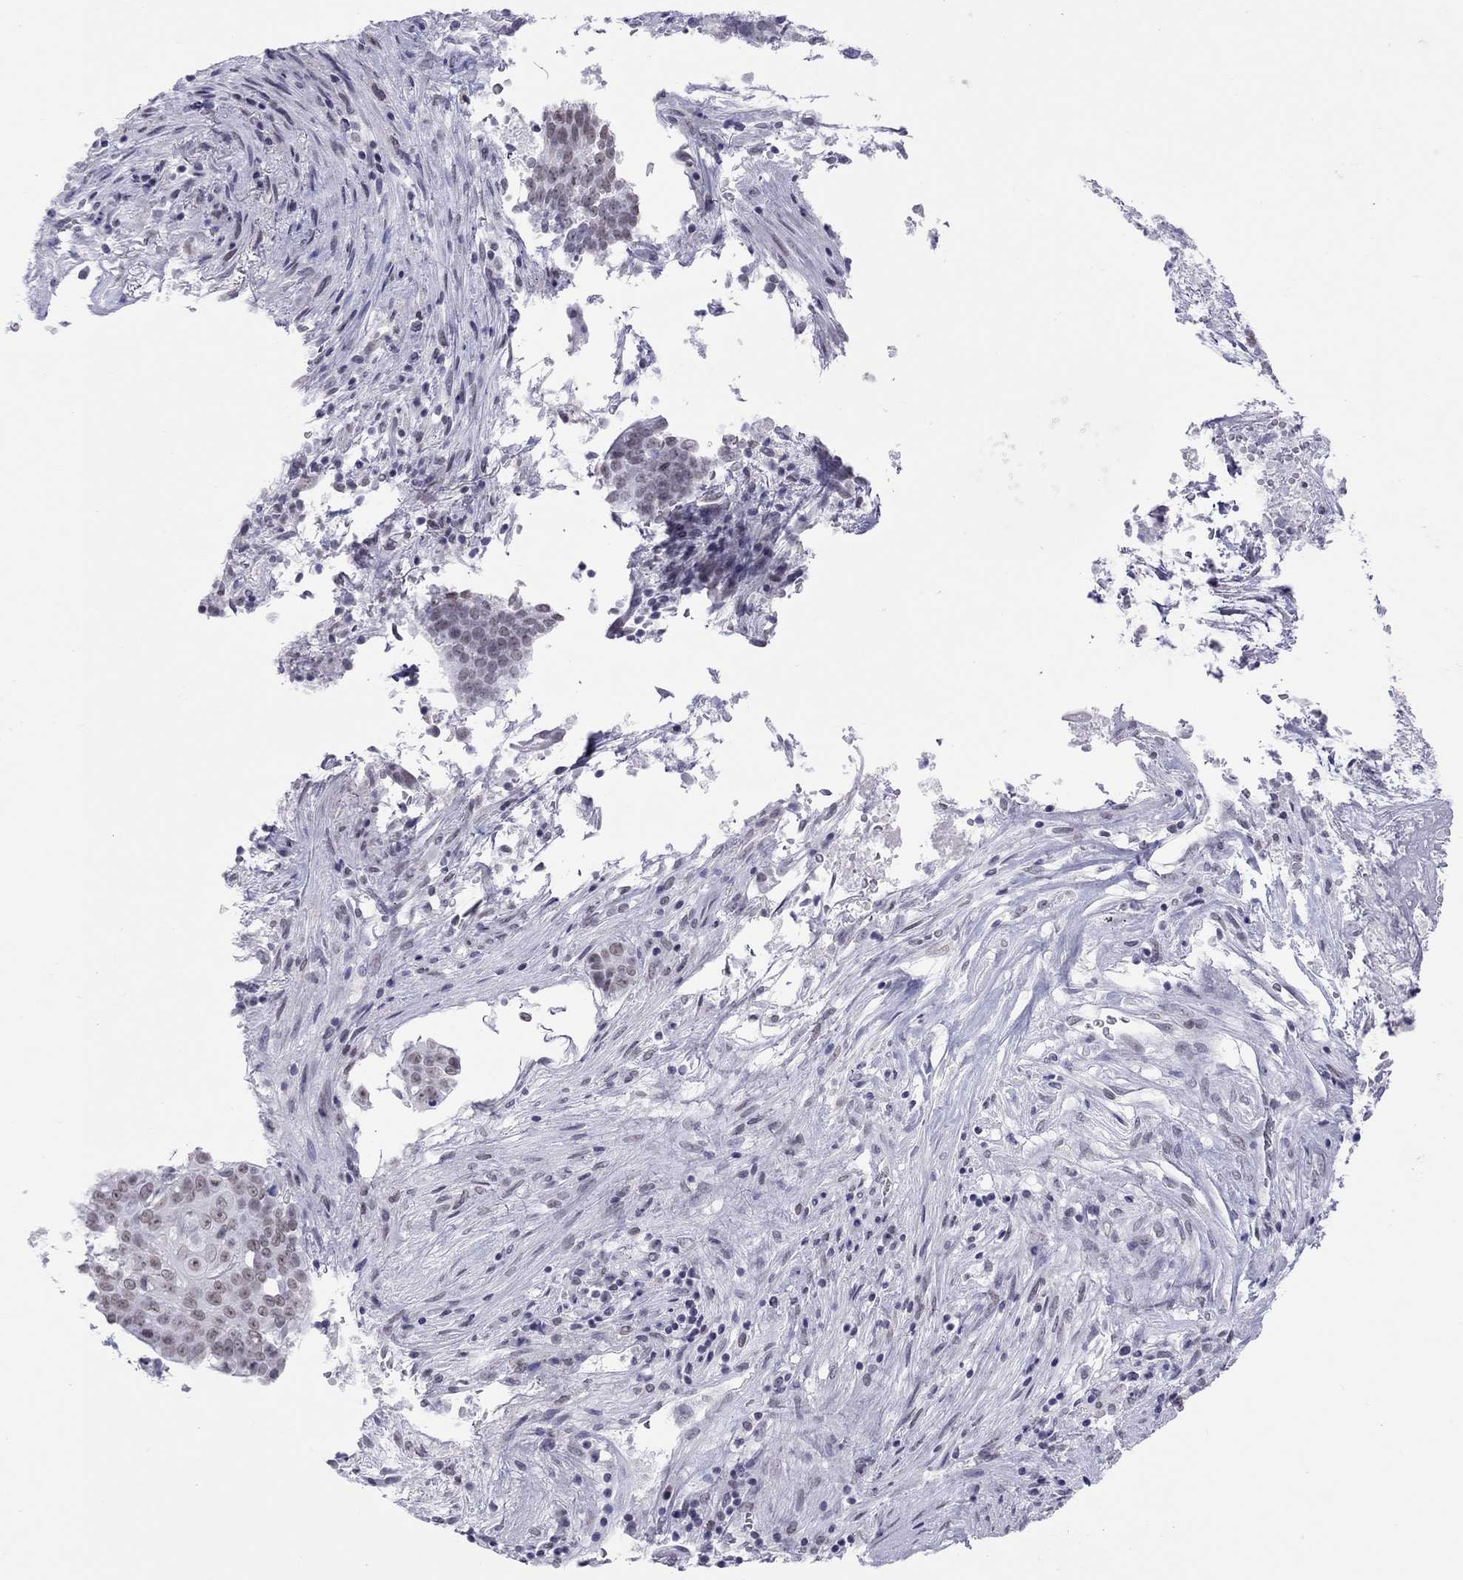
{"staining": {"intensity": "weak", "quantity": "<25%", "location": "nuclear"}, "tissue": "lung cancer", "cell_type": "Tumor cells", "image_type": "cancer", "snomed": [{"axis": "morphology", "description": "Squamous cell carcinoma, NOS"}, {"axis": "topography", "description": "Lung"}], "caption": "An immunohistochemistry image of squamous cell carcinoma (lung) is shown. There is no staining in tumor cells of squamous cell carcinoma (lung).", "gene": "JHY", "patient": {"sex": "male", "age": 64}}